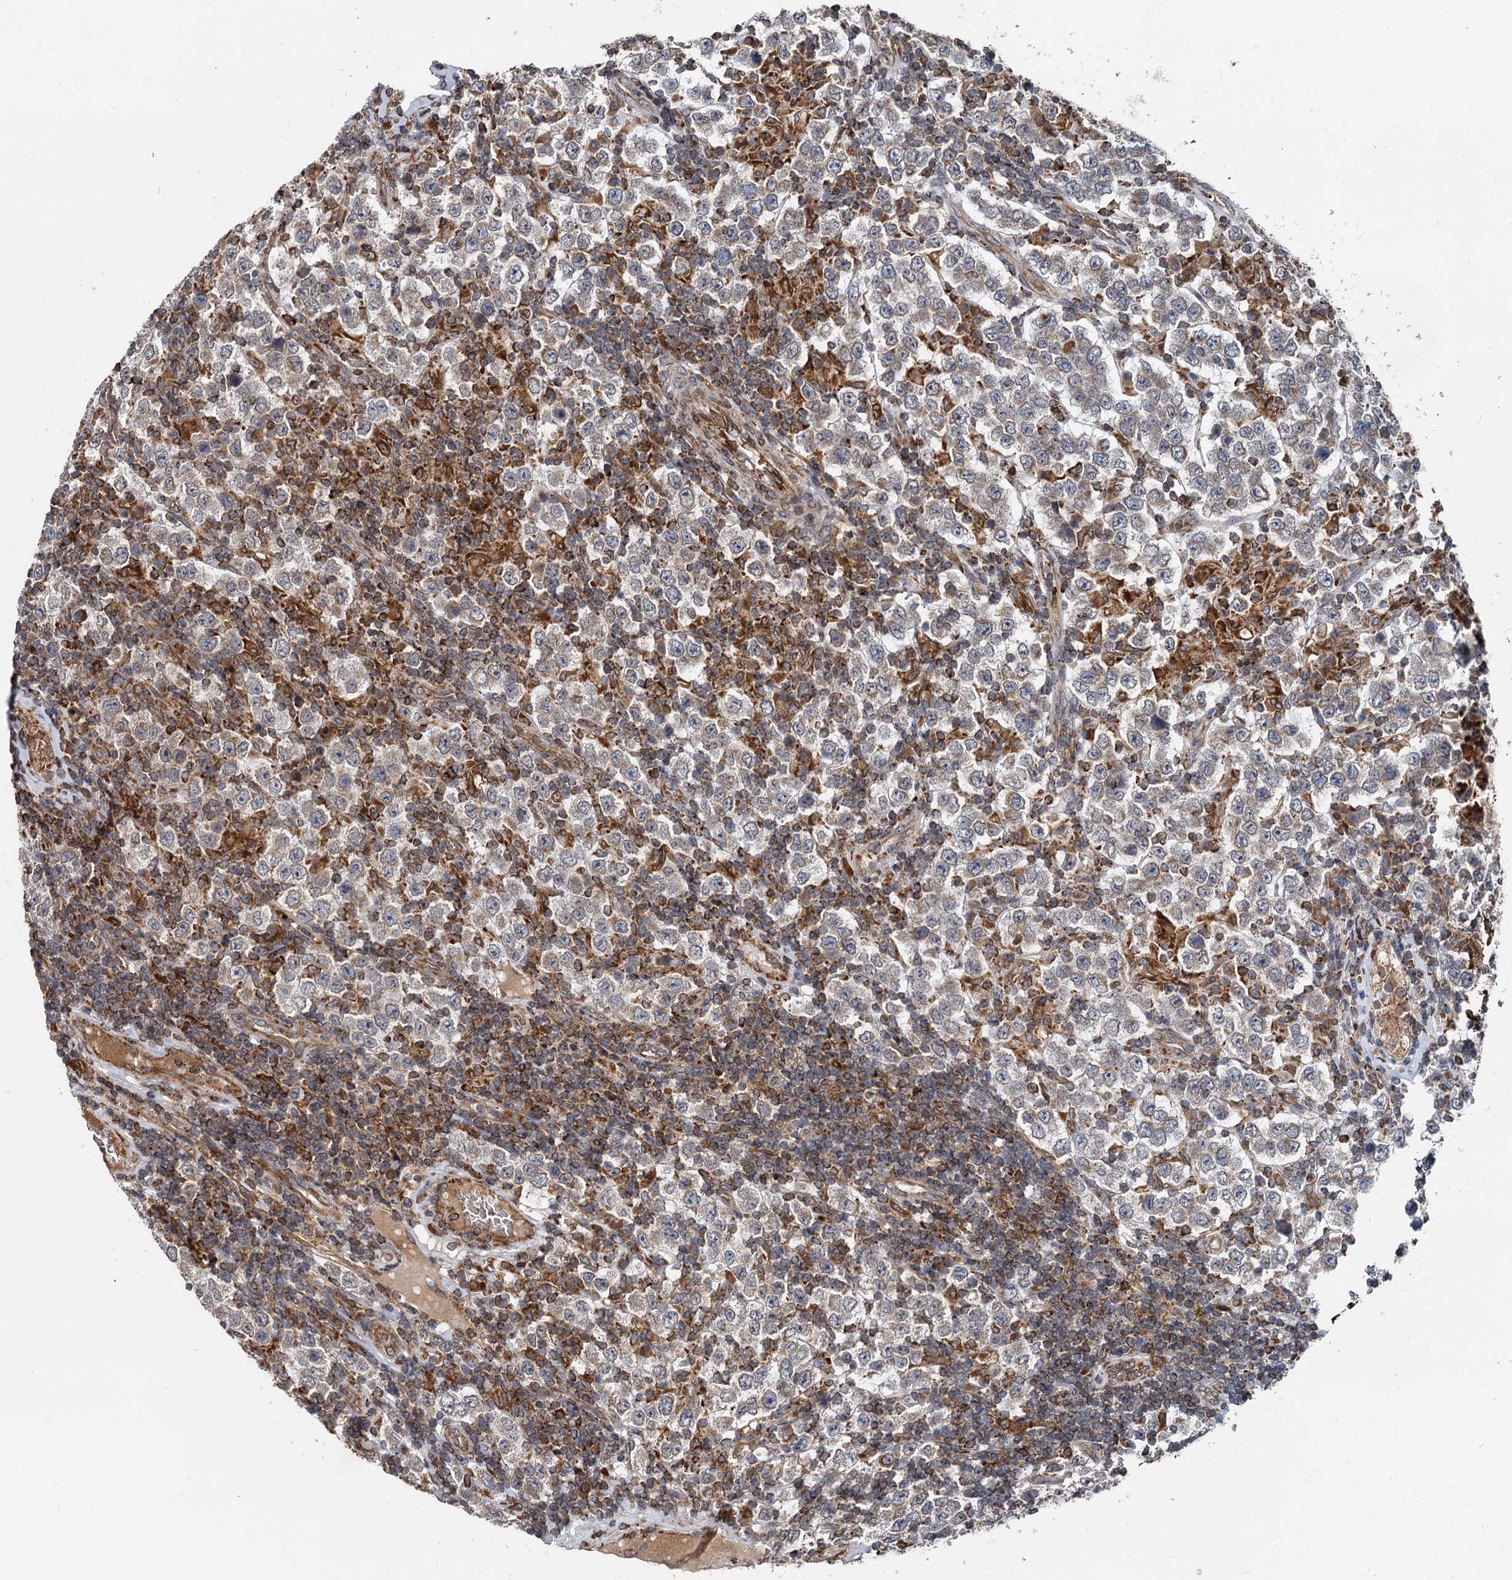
{"staining": {"intensity": "negative", "quantity": "none", "location": "none"}, "tissue": "testis cancer", "cell_type": "Tumor cells", "image_type": "cancer", "snomed": [{"axis": "morphology", "description": "Normal tissue, NOS"}, {"axis": "morphology", "description": "Urothelial carcinoma, High grade"}, {"axis": "morphology", "description": "Seminoma, NOS"}, {"axis": "morphology", "description": "Carcinoma, Embryonal, NOS"}, {"axis": "topography", "description": "Urinary bladder"}, {"axis": "topography", "description": "Testis"}], "caption": "The image shows no staining of tumor cells in testis cancer.", "gene": "STIM1", "patient": {"sex": "male", "age": 41}}